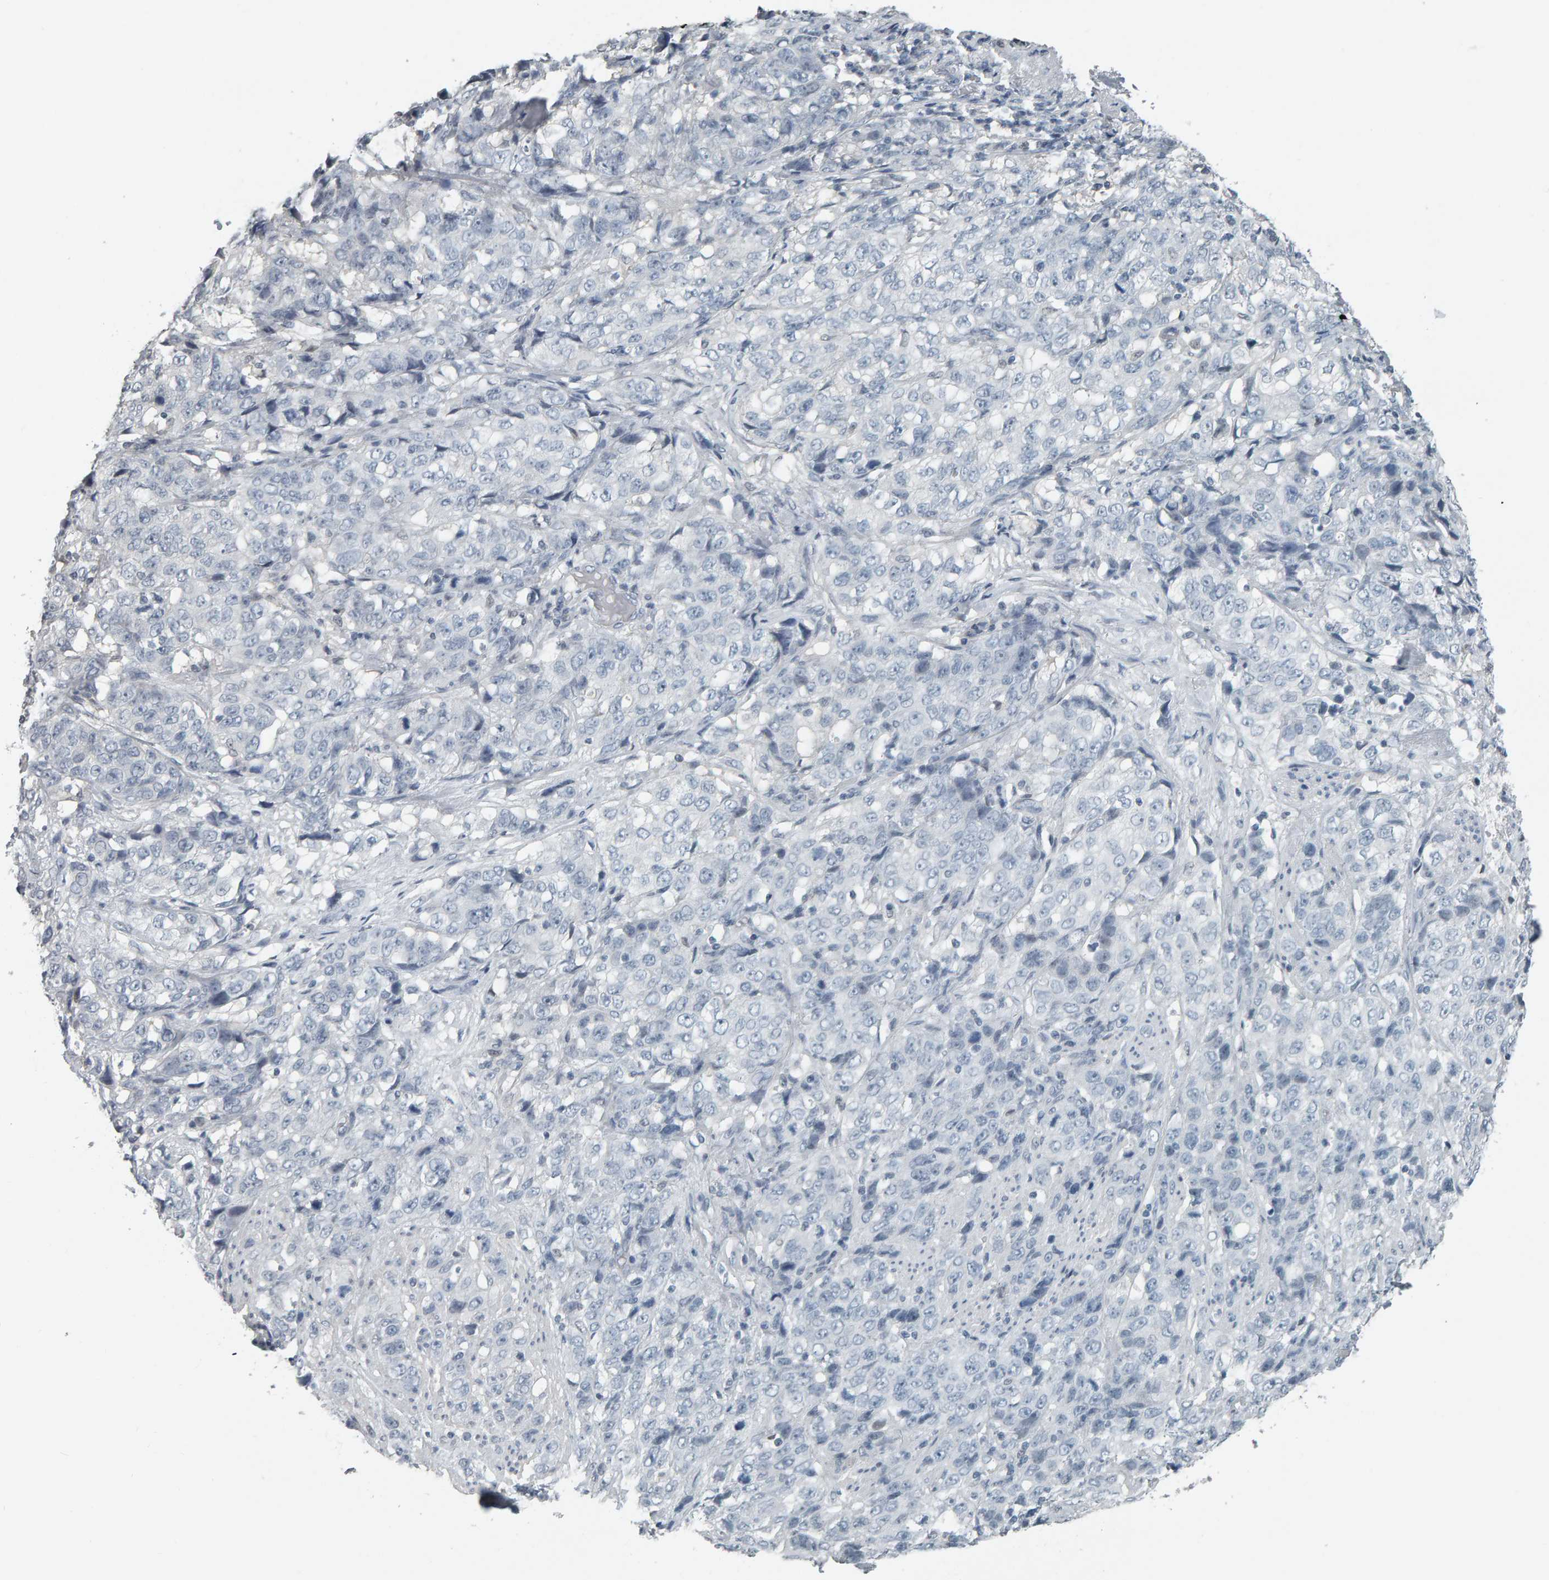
{"staining": {"intensity": "negative", "quantity": "none", "location": "none"}, "tissue": "stomach cancer", "cell_type": "Tumor cells", "image_type": "cancer", "snomed": [{"axis": "morphology", "description": "Adenocarcinoma, NOS"}, {"axis": "topography", "description": "Stomach"}], "caption": "High magnification brightfield microscopy of adenocarcinoma (stomach) stained with DAB (brown) and counterstained with hematoxylin (blue): tumor cells show no significant positivity. The staining was performed using DAB (3,3'-diaminobenzidine) to visualize the protein expression in brown, while the nuclei were stained in blue with hematoxylin (Magnification: 20x).", "gene": "PYY", "patient": {"sex": "male", "age": 48}}